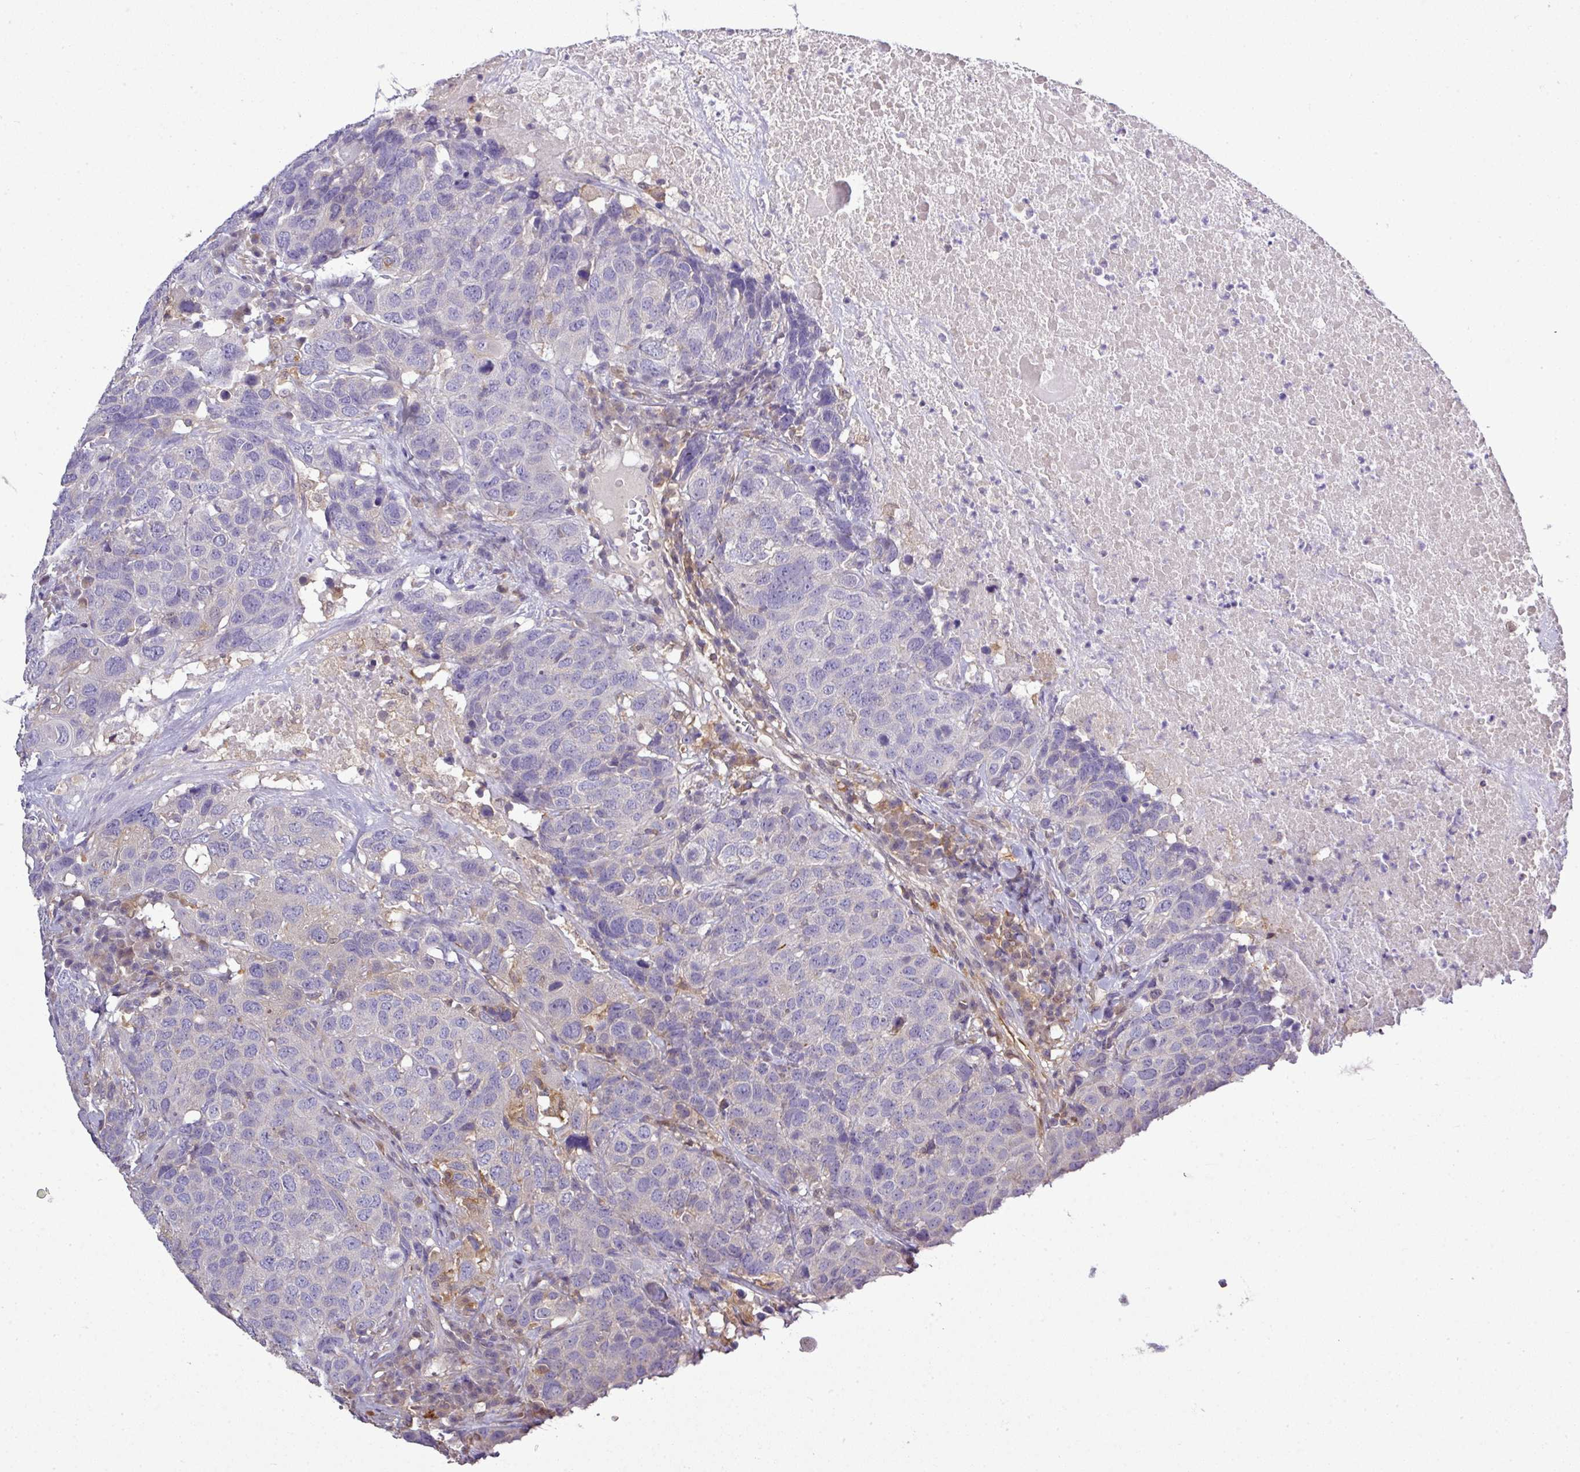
{"staining": {"intensity": "negative", "quantity": "none", "location": "none"}, "tissue": "head and neck cancer", "cell_type": "Tumor cells", "image_type": "cancer", "snomed": [{"axis": "morphology", "description": "Squamous cell carcinoma, NOS"}, {"axis": "topography", "description": "Head-Neck"}], "caption": "IHC histopathology image of neoplastic tissue: head and neck squamous cell carcinoma stained with DAB exhibits no significant protein staining in tumor cells.", "gene": "STAT5A", "patient": {"sex": "male", "age": 66}}